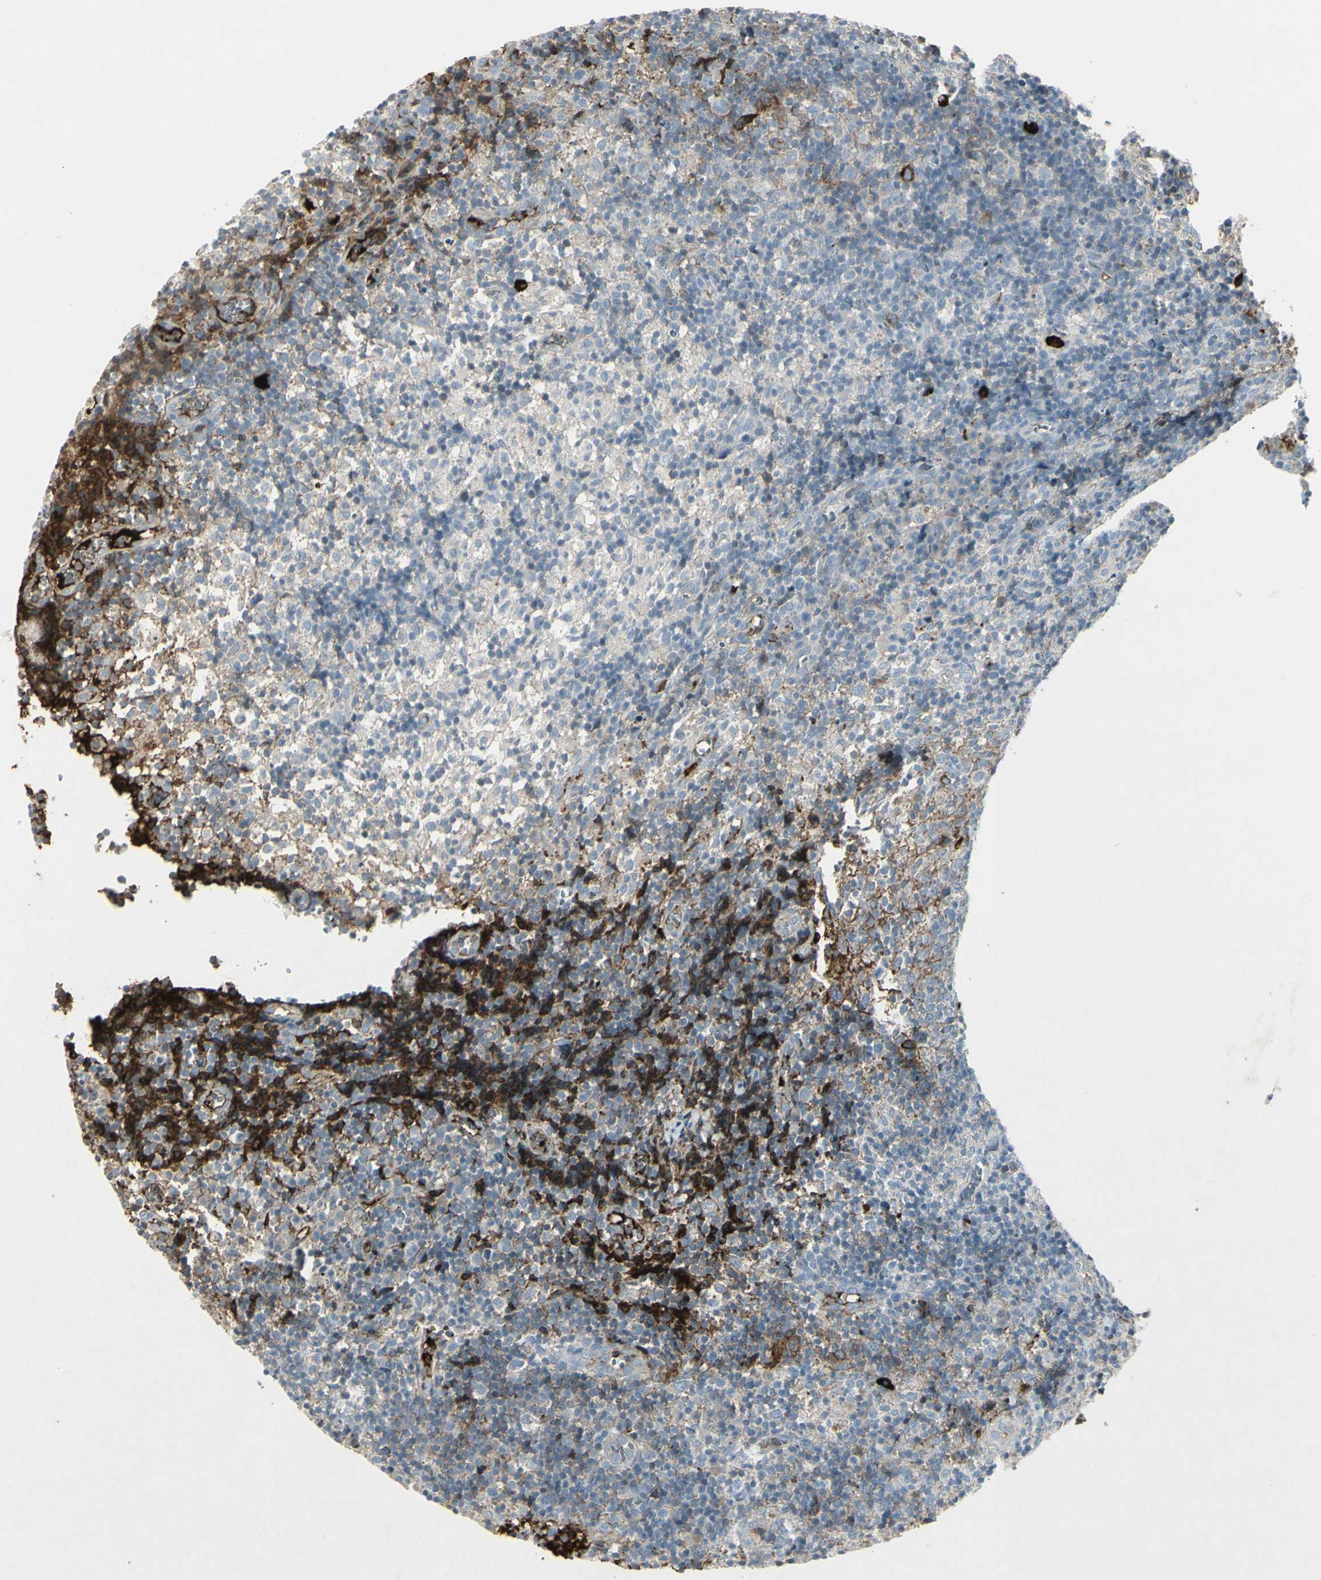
{"staining": {"intensity": "moderate", "quantity": "25%-75%", "location": "cytoplasmic/membranous"}, "tissue": "lymph node", "cell_type": "Germinal center cells", "image_type": "normal", "snomed": [{"axis": "morphology", "description": "Normal tissue, NOS"}, {"axis": "morphology", "description": "Inflammation, NOS"}, {"axis": "topography", "description": "Lymph node"}], "caption": "IHC of normal lymph node shows medium levels of moderate cytoplasmic/membranous positivity in approximately 25%-75% of germinal center cells.", "gene": "IGHM", "patient": {"sex": "male", "age": 55}}